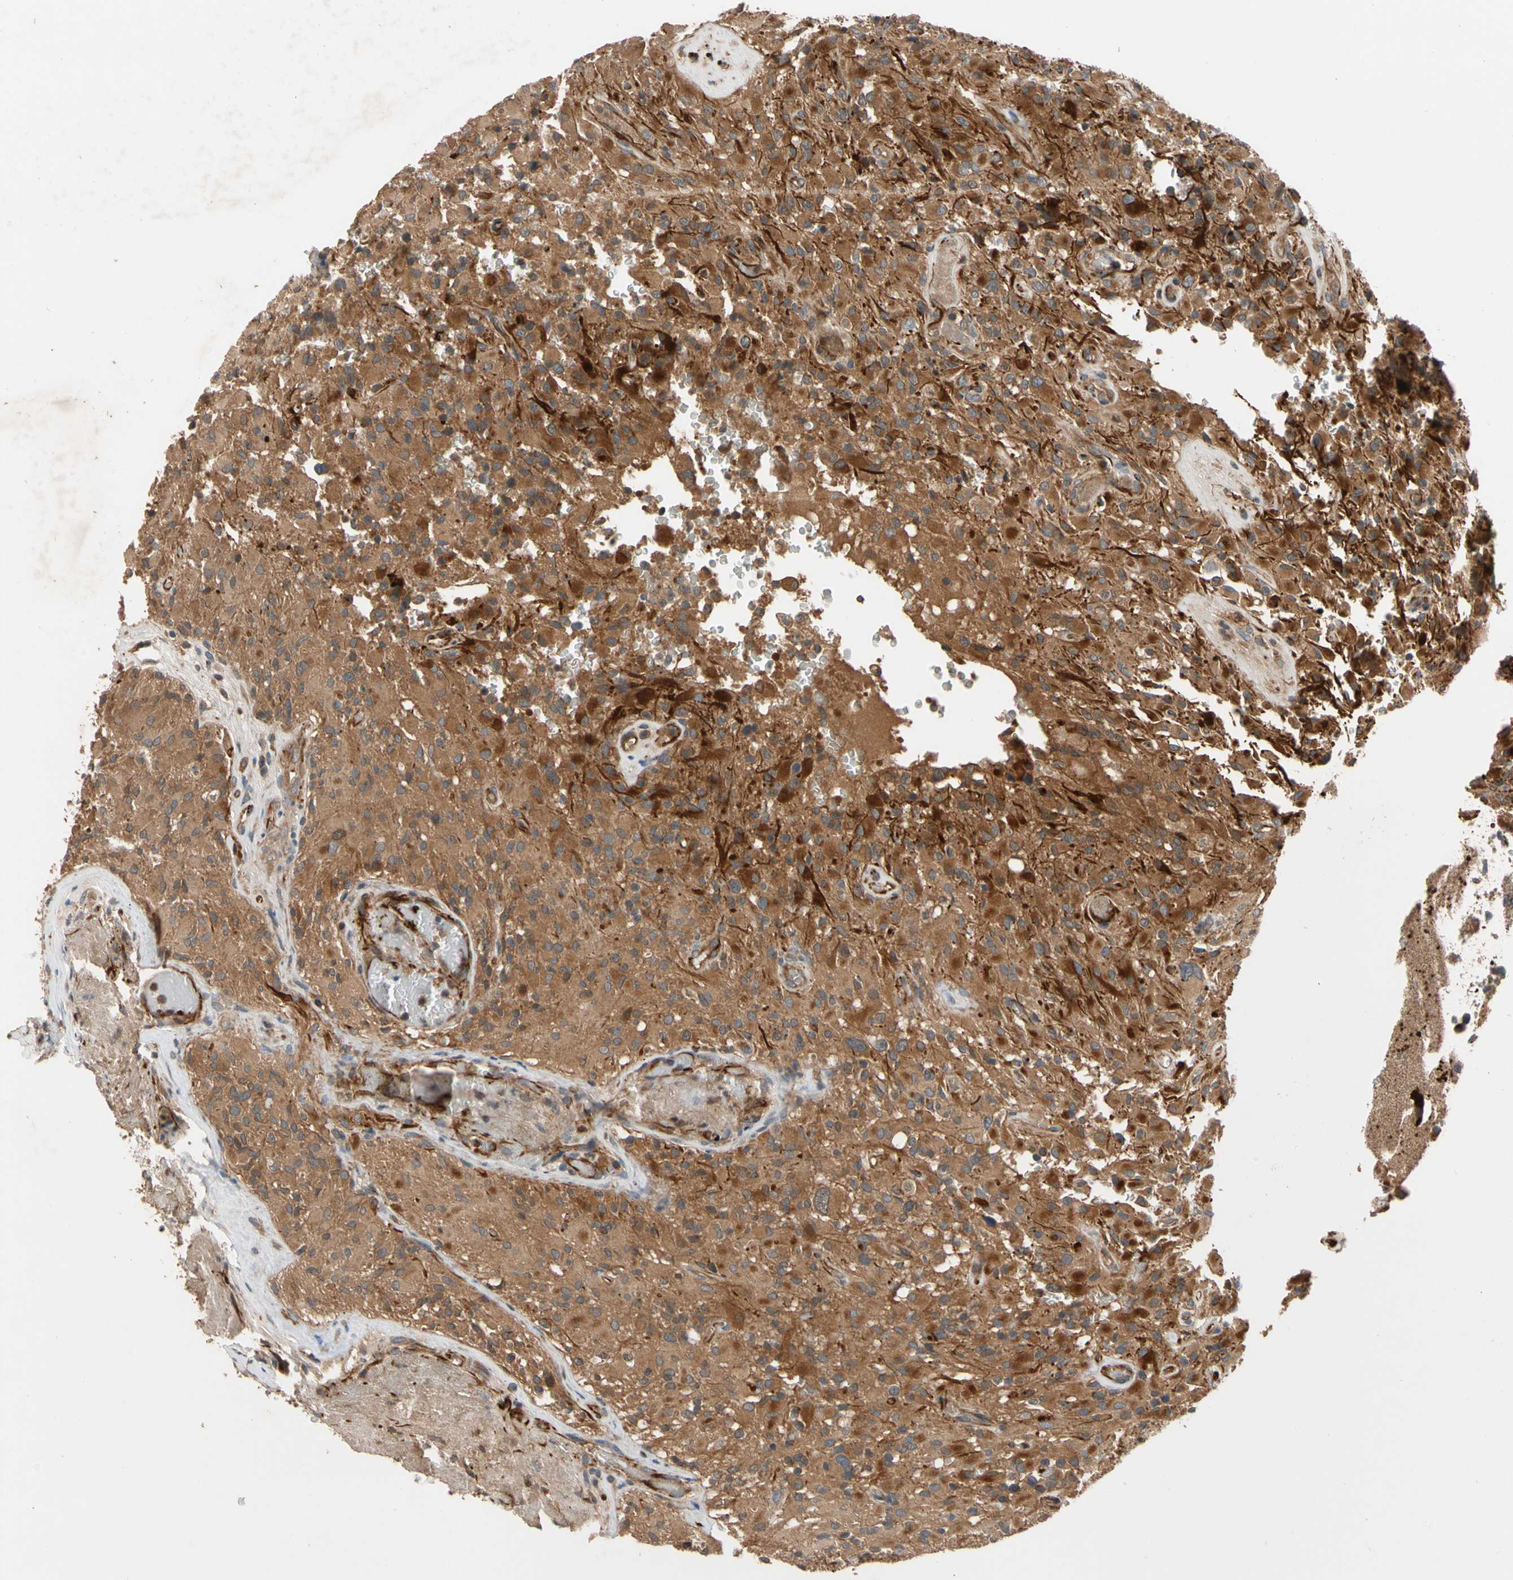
{"staining": {"intensity": "moderate", "quantity": "25%-75%", "location": "cytoplasmic/membranous"}, "tissue": "glioma", "cell_type": "Tumor cells", "image_type": "cancer", "snomed": [{"axis": "morphology", "description": "Glioma, malignant, High grade"}, {"axis": "topography", "description": "Brain"}], "caption": "Immunohistochemistry of human malignant high-grade glioma exhibits medium levels of moderate cytoplasmic/membranous expression in about 25%-75% of tumor cells.", "gene": "FGD6", "patient": {"sex": "male", "age": 71}}